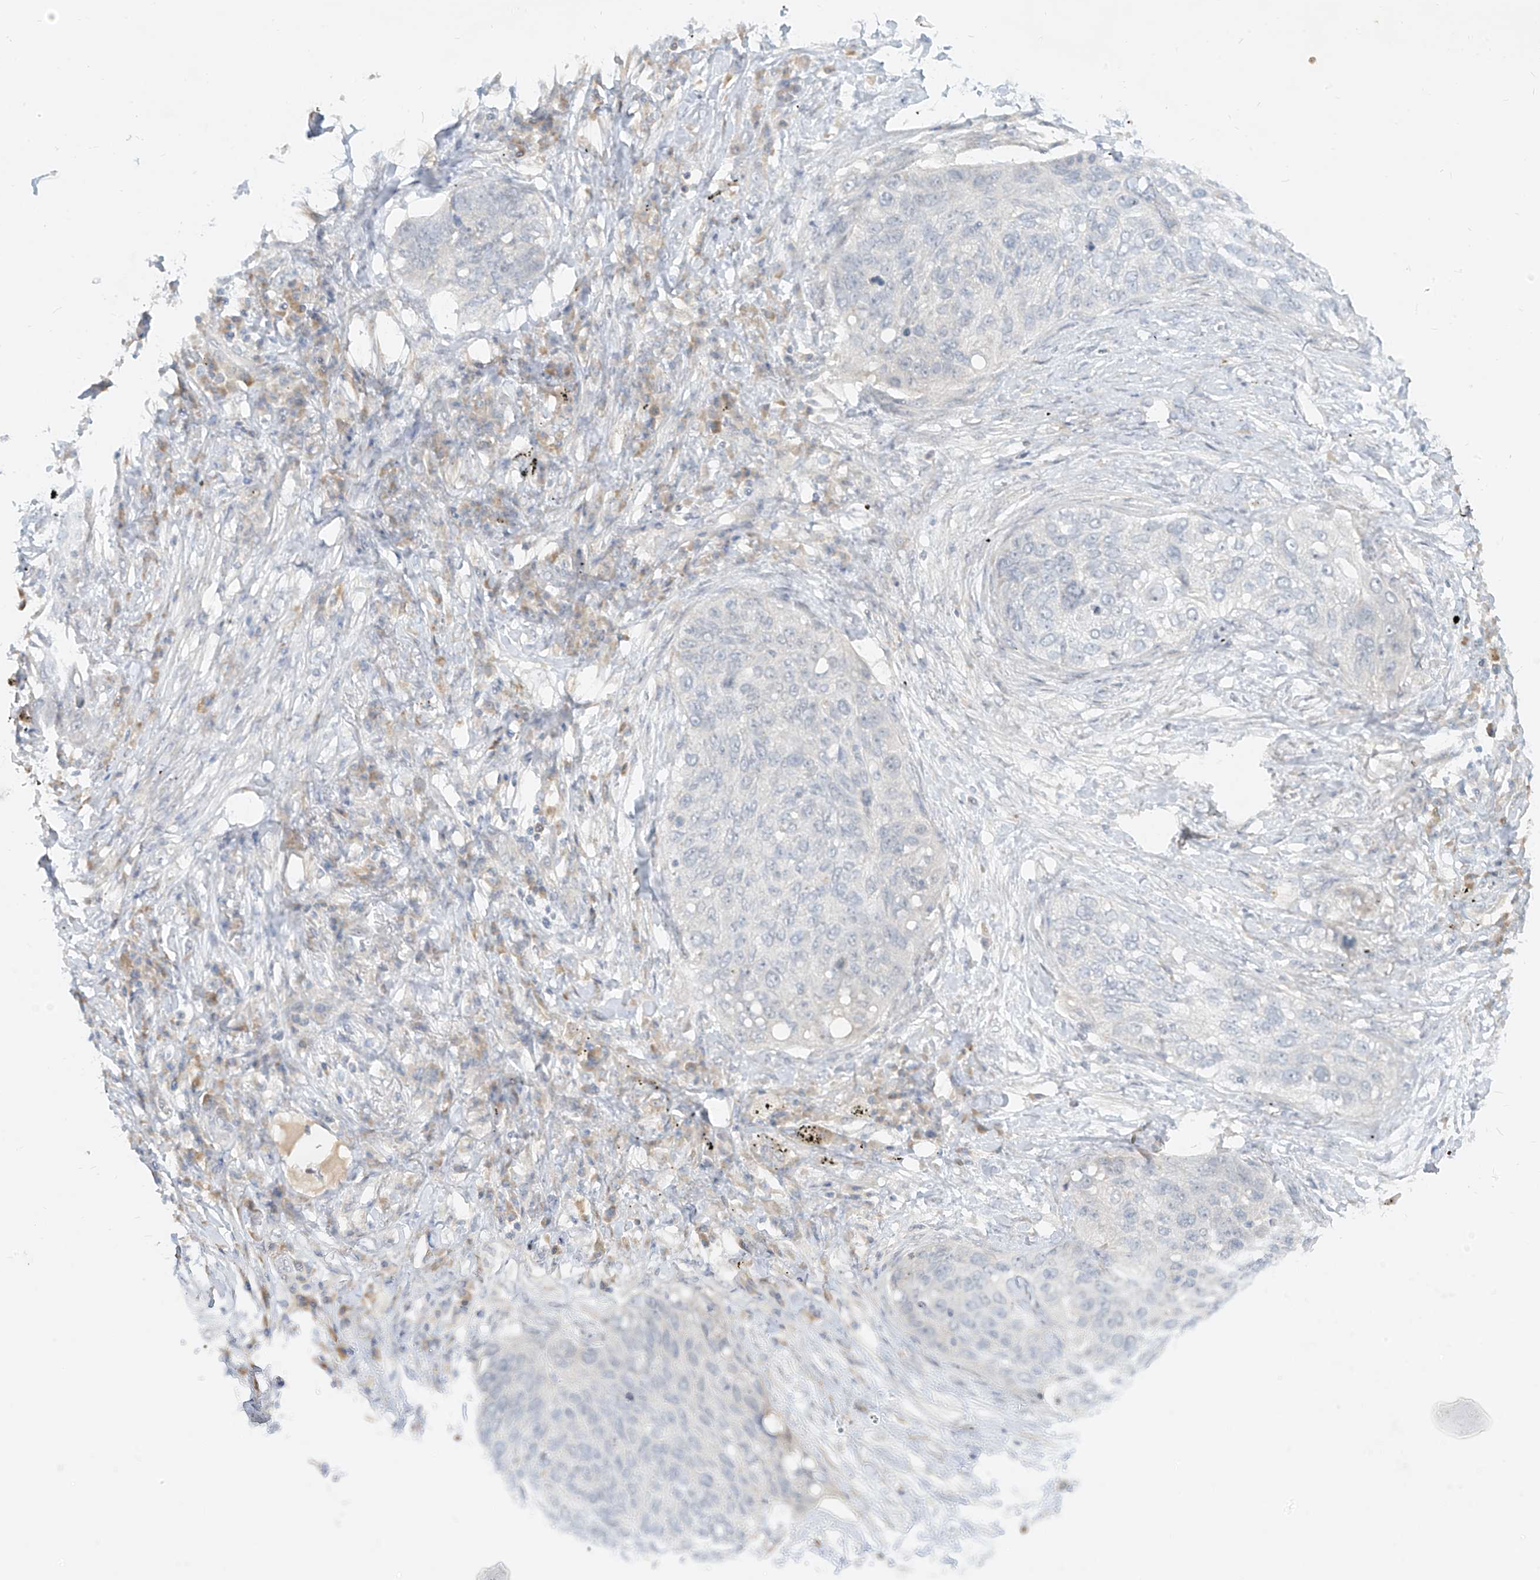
{"staining": {"intensity": "negative", "quantity": "none", "location": "none"}, "tissue": "lung cancer", "cell_type": "Tumor cells", "image_type": "cancer", "snomed": [{"axis": "morphology", "description": "Squamous cell carcinoma, NOS"}, {"axis": "topography", "description": "Lung"}], "caption": "The immunohistochemistry (IHC) histopathology image has no significant staining in tumor cells of lung squamous cell carcinoma tissue.", "gene": "C2orf42", "patient": {"sex": "female", "age": 63}}